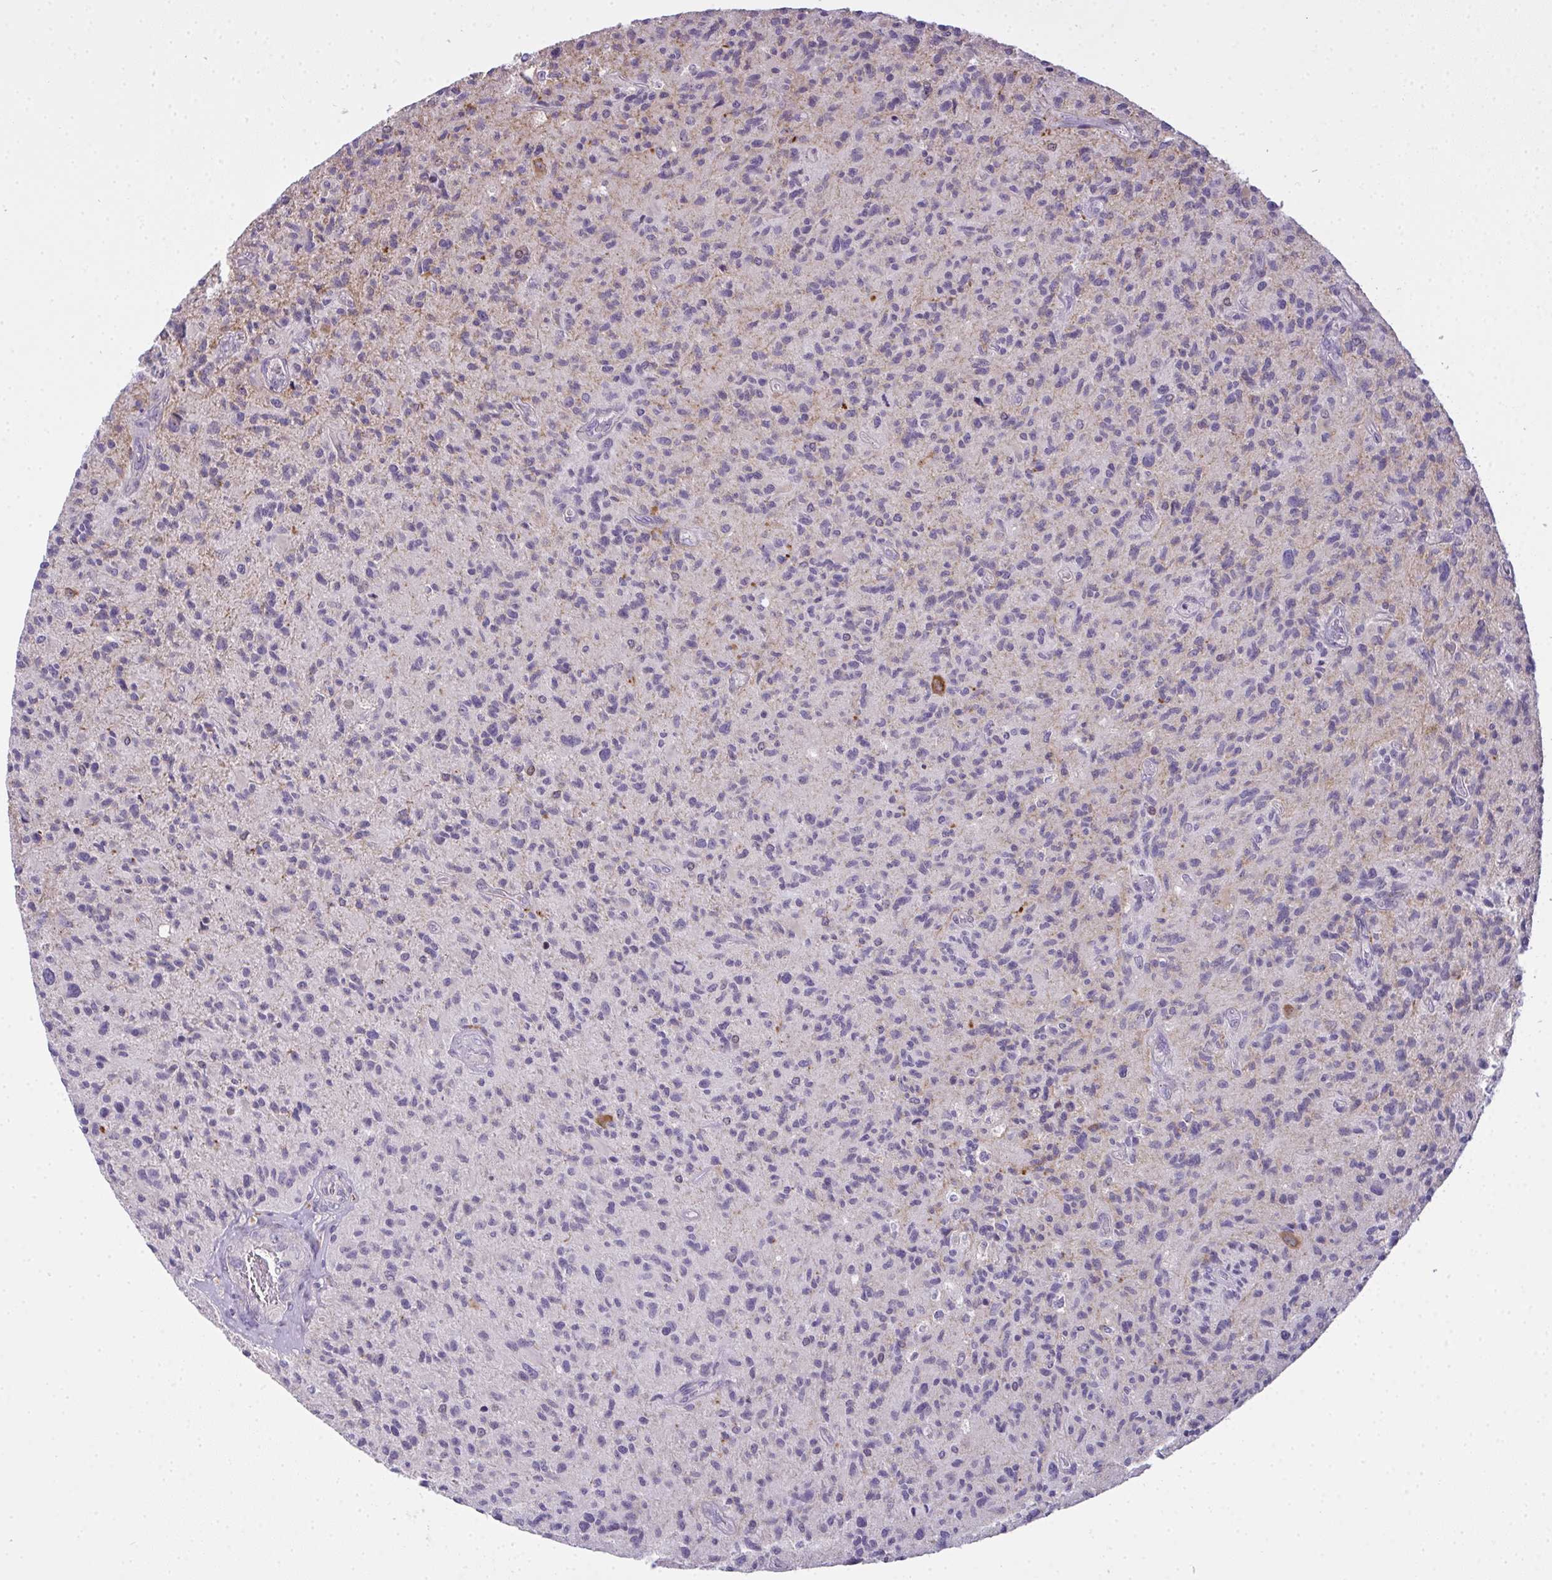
{"staining": {"intensity": "negative", "quantity": "none", "location": "none"}, "tissue": "glioma", "cell_type": "Tumor cells", "image_type": "cancer", "snomed": [{"axis": "morphology", "description": "Glioma, malignant, High grade"}, {"axis": "topography", "description": "Brain"}], "caption": "Tumor cells show no significant protein expression in glioma. (Immunohistochemistry (ihc), brightfield microscopy, high magnification).", "gene": "NT5C1A", "patient": {"sex": "female", "age": 70}}